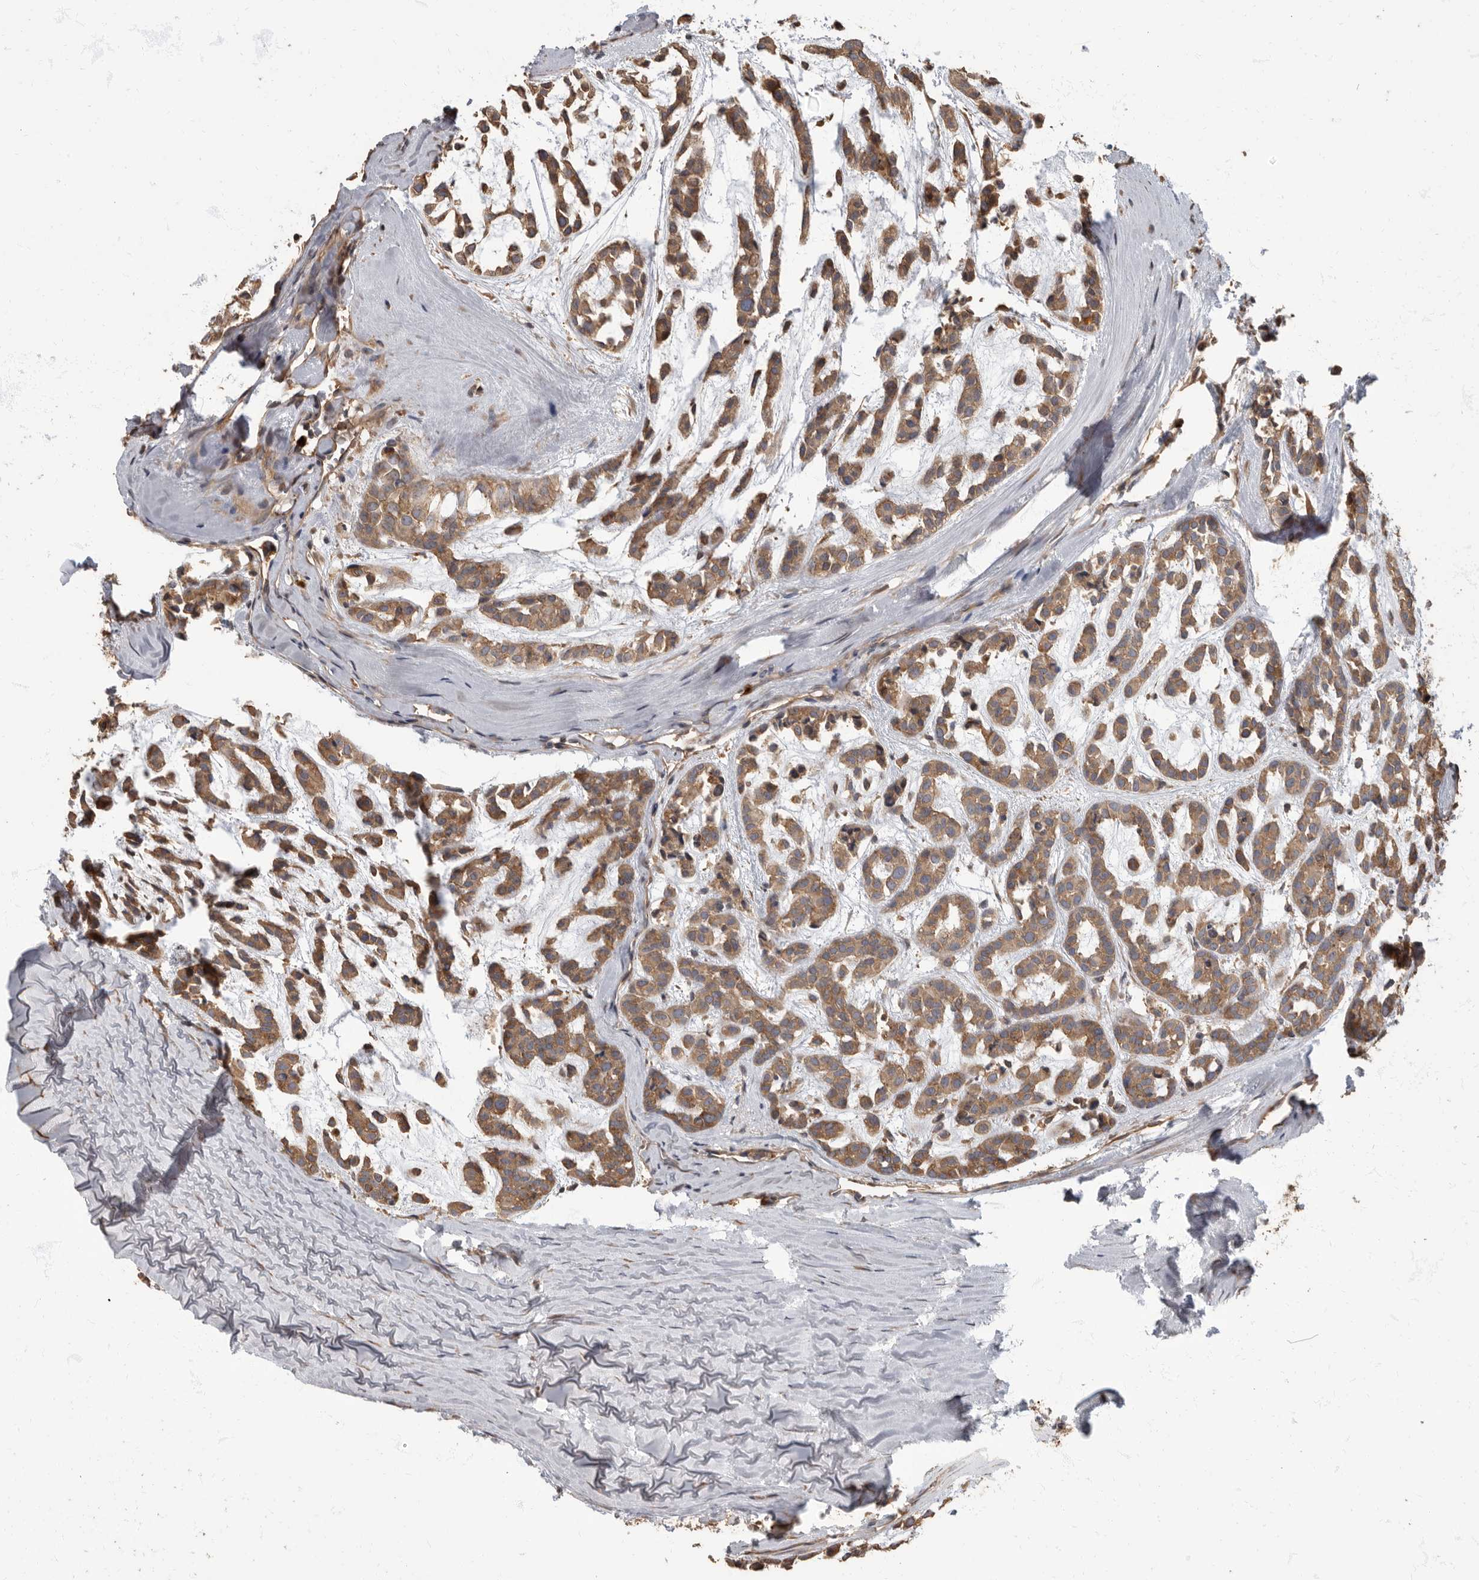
{"staining": {"intensity": "moderate", "quantity": ">75%", "location": "cytoplasmic/membranous"}, "tissue": "head and neck cancer", "cell_type": "Tumor cells", "image_type": "cancer", "snomed": [{"axis": "morphology", "description": "Adenocarcinoma, NOS"}, {"axis": "morphology", "description": "Adenoma, NOS"}, {"axis": "topography", "description": "Head-Neck"}], "caption": "Adenocarcinoma (head and neck) stained with IHC reveals moderate cytoplasmic/membranous positivity in about >75% of tumor cells.", "gene": "DAAM1", "patient": {"sex": "female", "age": 55}}